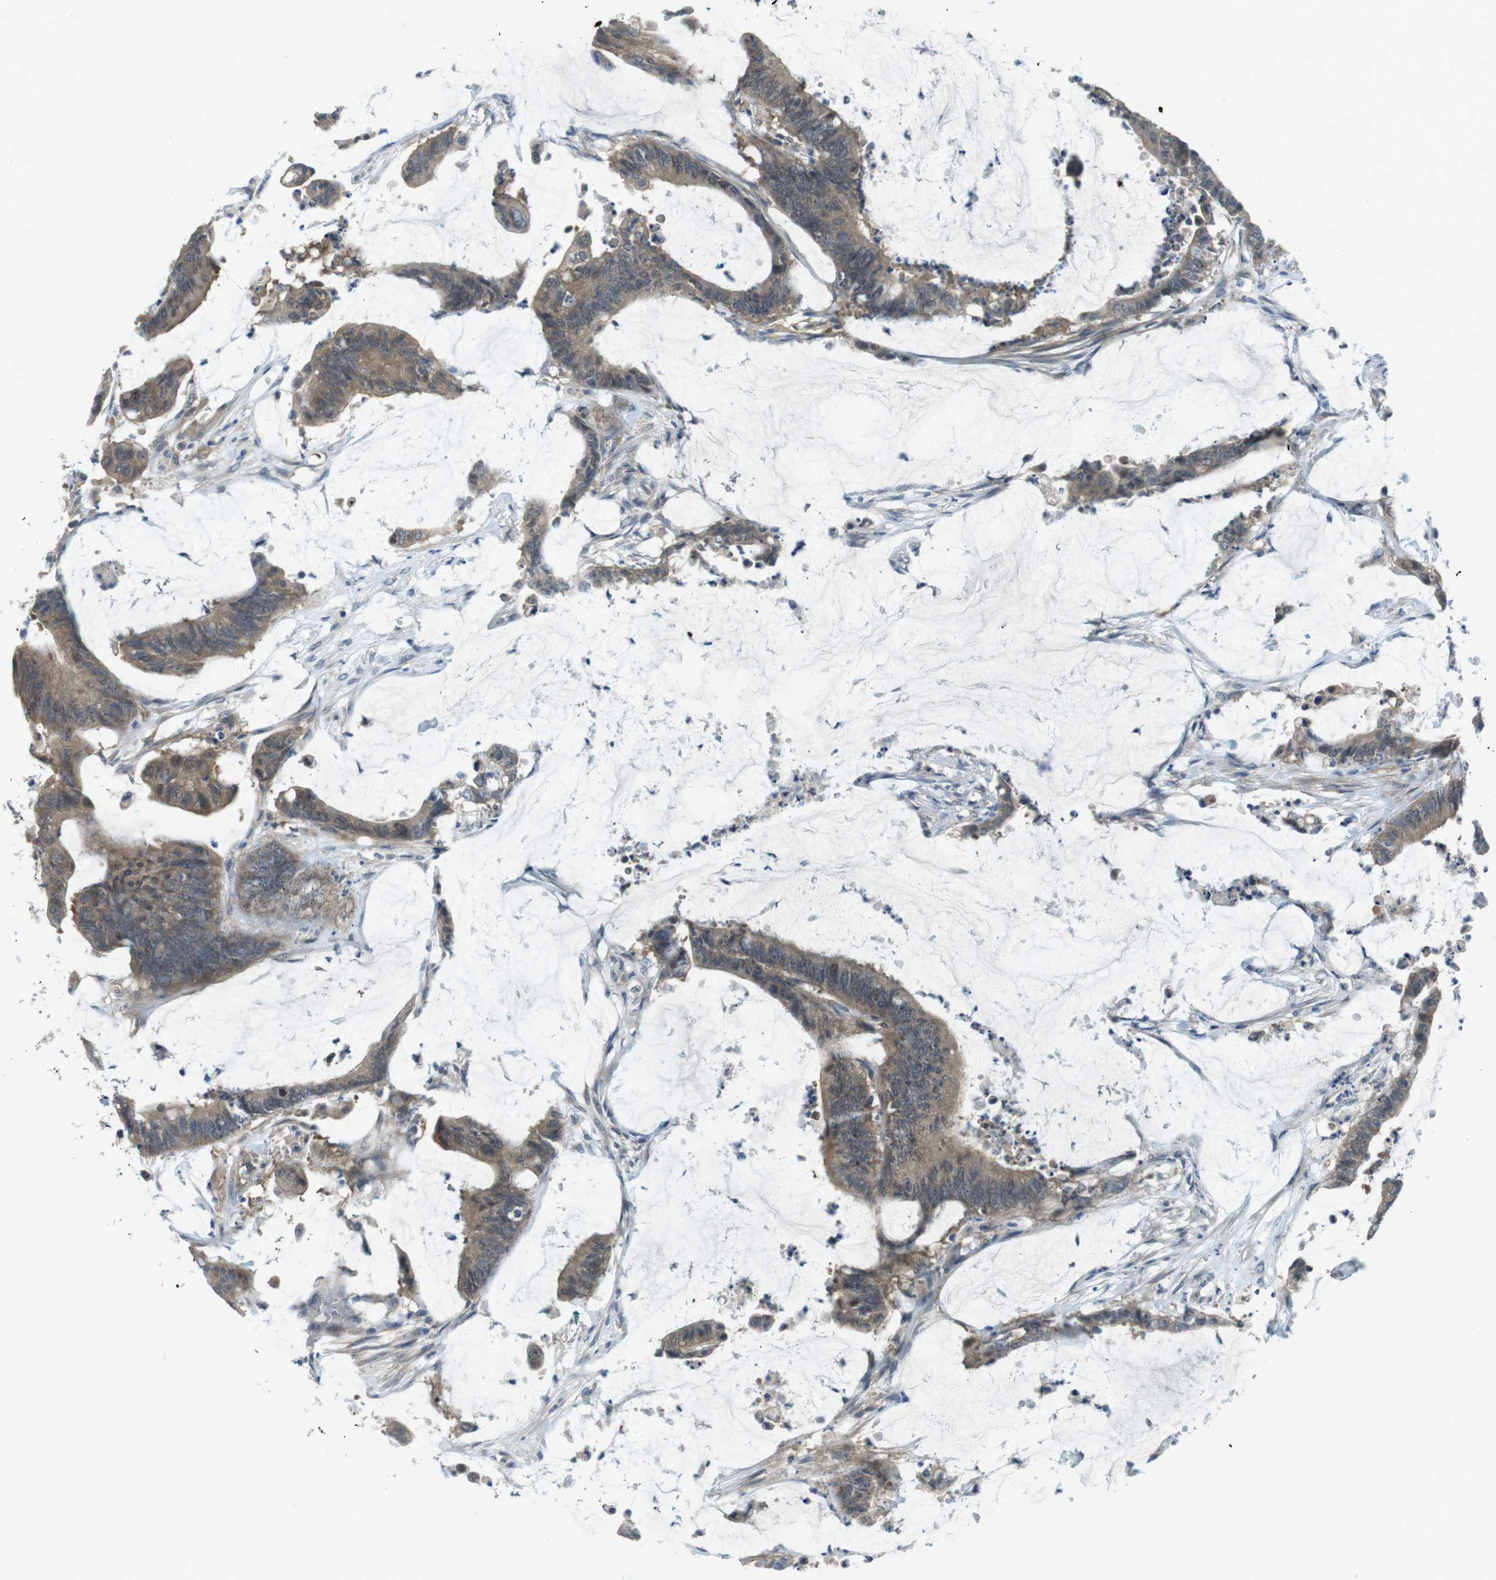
{"staining": {"intensity": "moderate", "quantity": ">75%", "location": "cytoplasmic/membranous"}, "tissue": "colorectal cancer", "cell_type": "Tumor cells", "image_type": "cancer", "snomed": [{"axis": "morphology", "description": "Adenocarcinoma, NOS"}, {"axis": "topography", "description": "Rectum"}], "caption": "Immunohistochemical staining of colorectal cancer exhibits medium levels of moderate cytoplasmic/membranous protein staining in about >75% of tumor cells.", "gene": "SUGT1", "patient": {"sex": "female", "age": 66}}